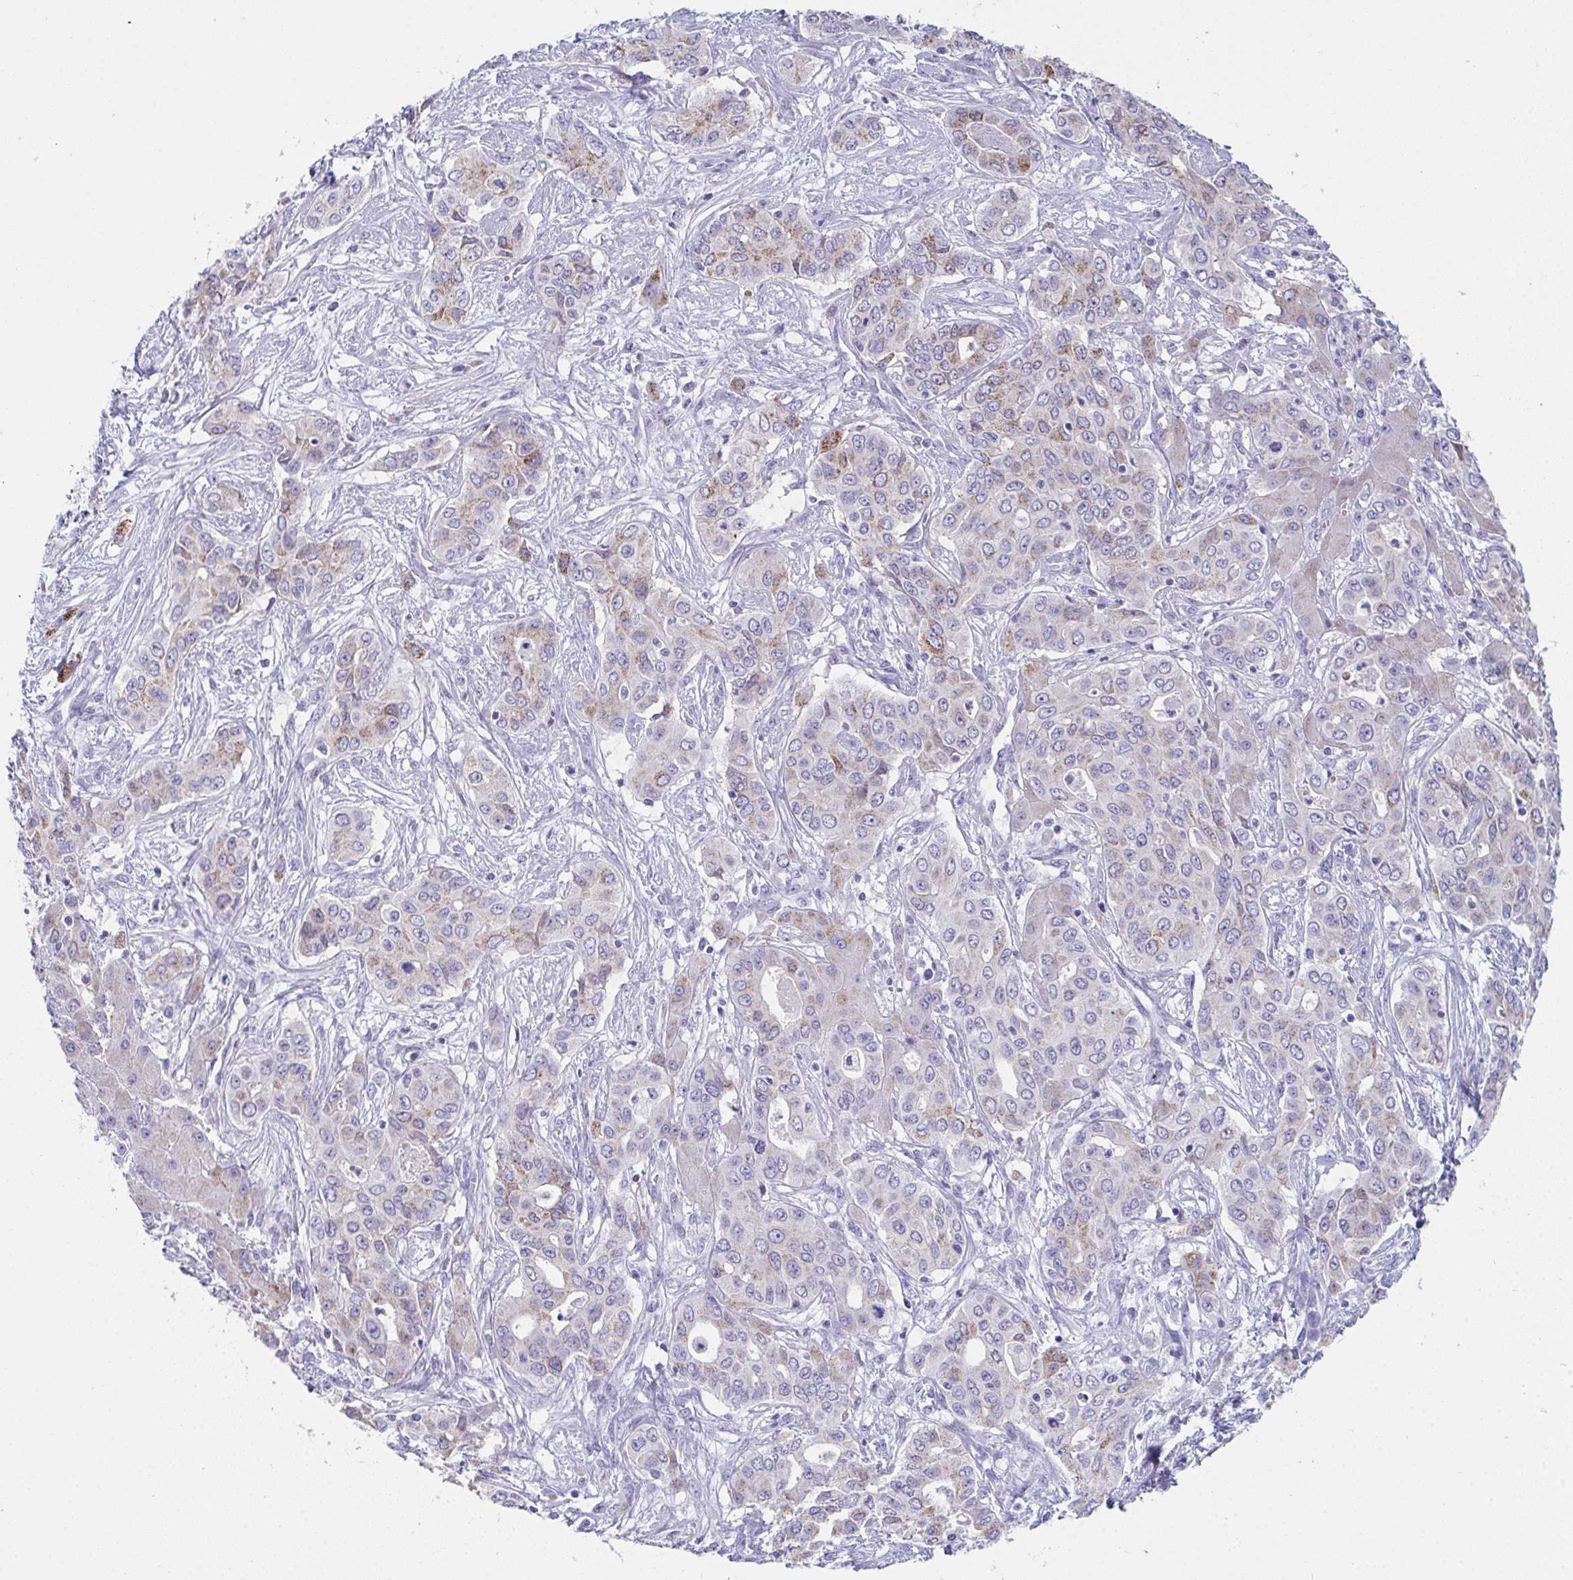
{"staining": {"intensity": "moderate", "quantity": "<25%", "location": "cytoplasmic/membranous"}, "tissue": "liver cancer", "cell_type": "Tumor cells", "image_type": "cancer", "snomed": [{"axis": "morphology", "description": "Cholangiocarcinoma"}, {"axis": "topography", "description": "Liver"}], "caption": "Immunohistochemical staining of liver cholangiocarcinoma displays moderate cytoplasmic/membranous protein staining in about <25% of tumor cells.", "gene": "TEX19", "patient": {"sex": "female", "age": 65}}